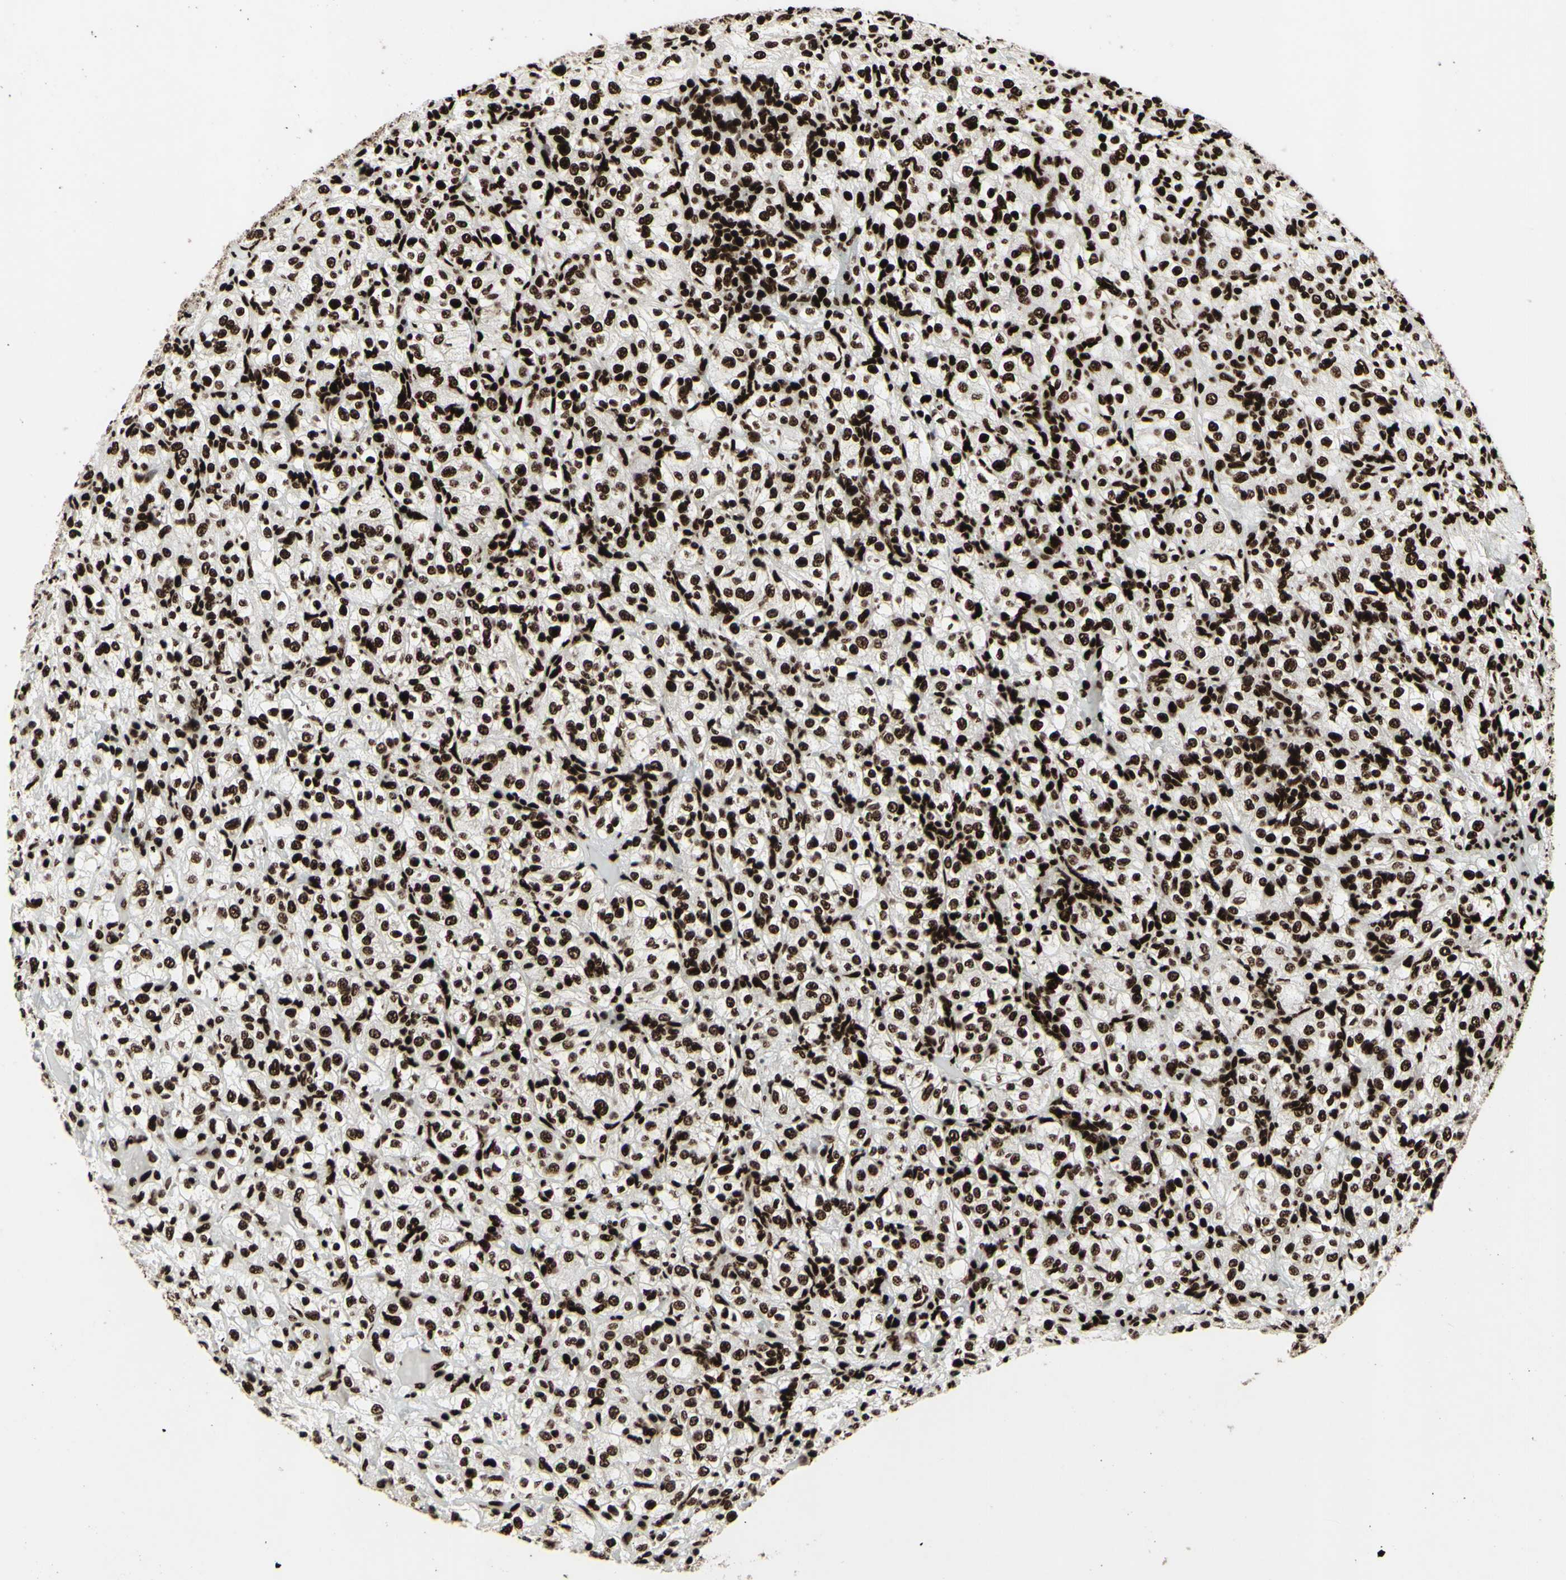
{"staining": {"intensity": "strong", "quantity": ">75%", "location": "nuclear"}, "tissue": "renal cancer", "cell_type": "Tumor cells", "image_type": "cancer", "snomed": [{"axis": "morphology", "description": "Normal tissue, NOS"}, {"axis": "morphology", "description": "Adenocarcinoma, NOS"}, {"axis": "topography", "description": "Kidney"}], "caption": "Immunohistochemistry (IHC) staining of adenocarcinoma (renal), which displays high levels of strong nuclear positivity in approximately >75% of tumor cells indicating strong nuclear protein positivity. The staining was performed using DAB (3,3'-diaminobenzidine) (brown) for protein detection and nuclei were counterstained in hematoxylin (blue).", "gene": "U2AF2", "patient": {"sex": "female", "age": 72}}